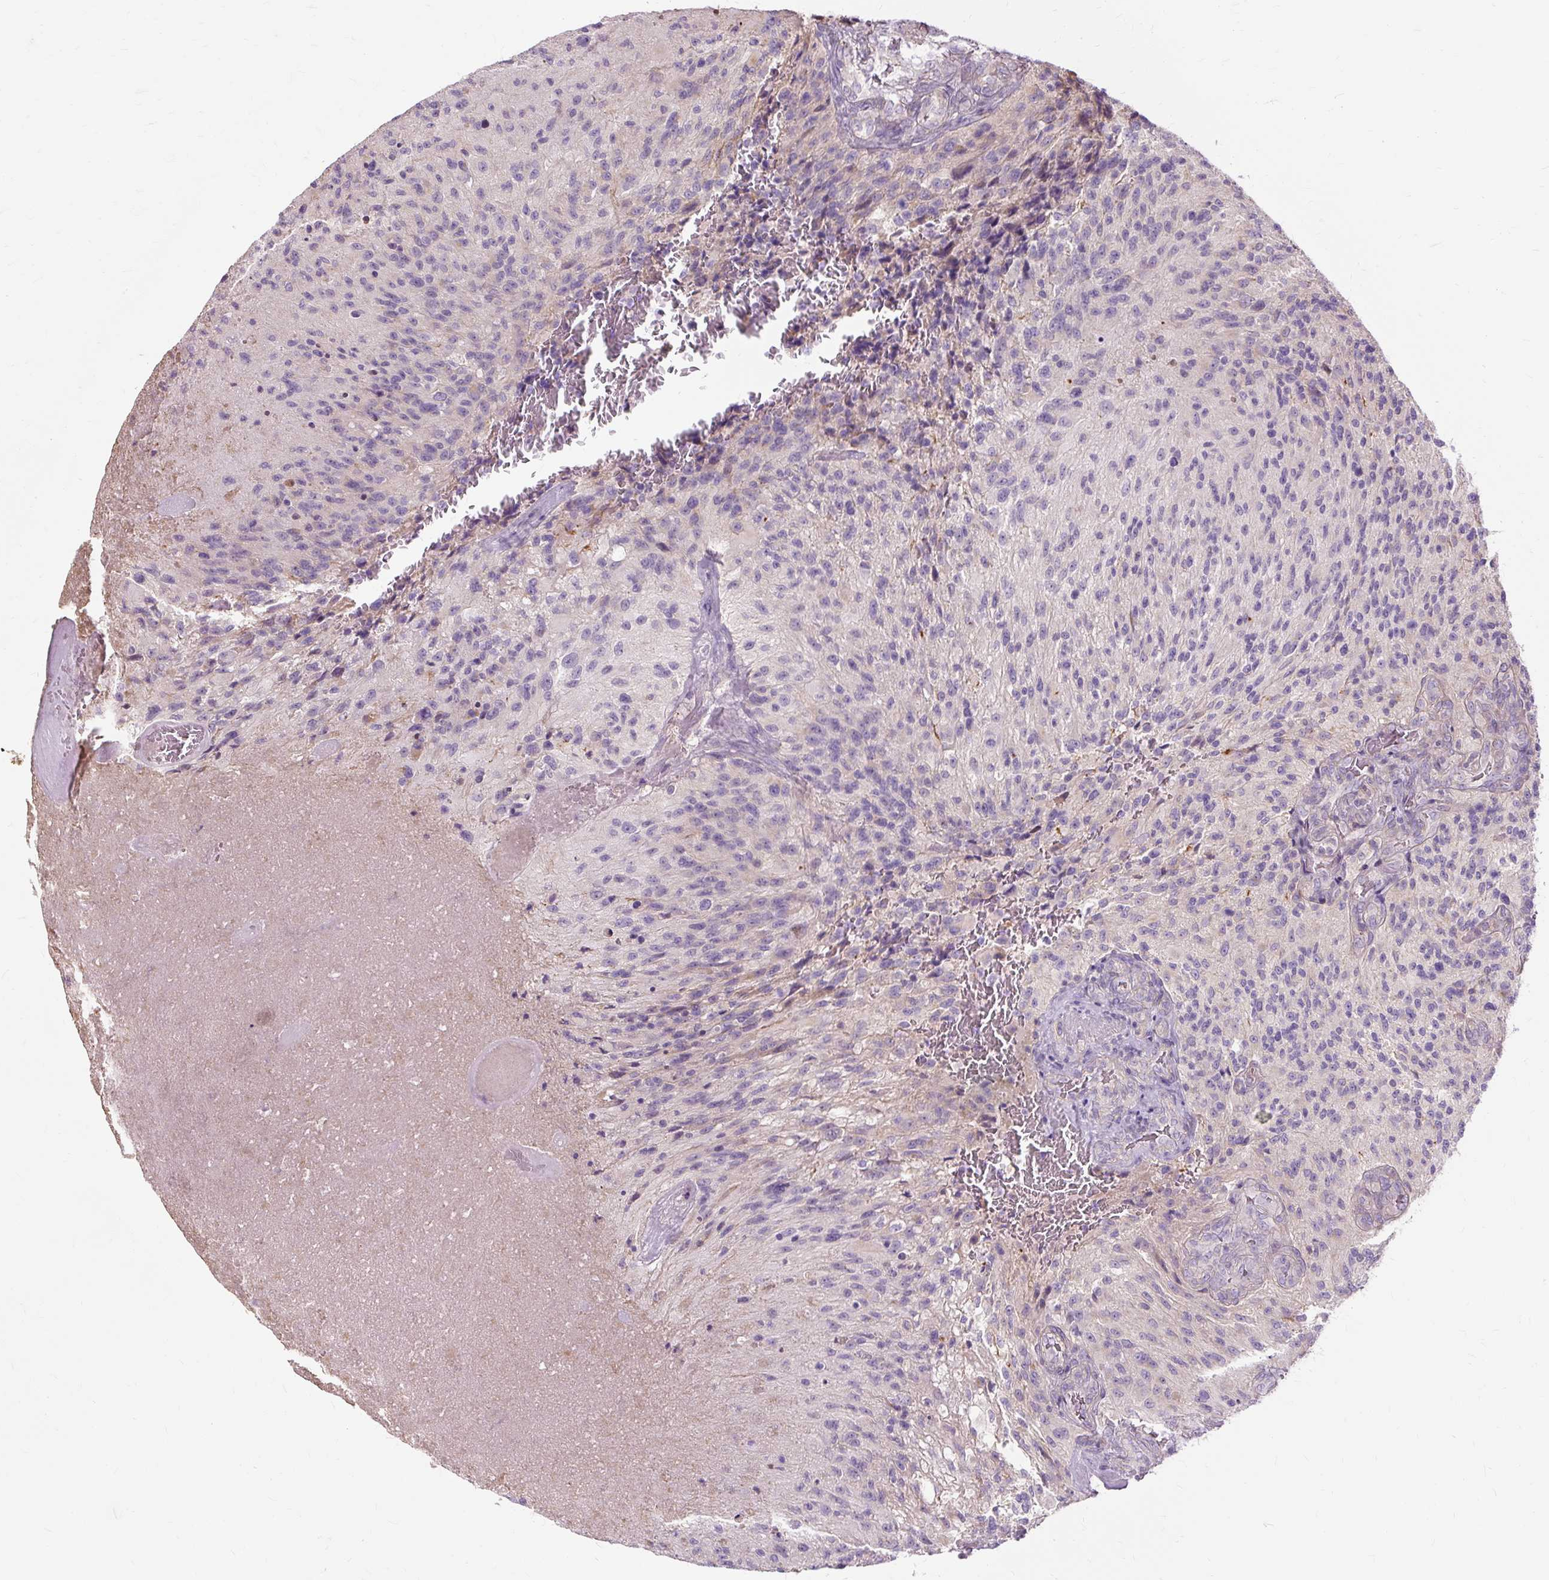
{"staining": {"intensity": "negative", "quantity": "none", "location": "none"}, "tissue": "glioma", "cell_type": "Tumor cells", "image_type": "cancer", "snomed": [{"axis": "morphology", "description": "Normal tissue, NOS"}, {"axis": "morphology", "description": "Glioma, malignant, High grade"}, {"axis": "topography", "description": "Cerebral cortex"}], "caption": "The micrograph demonstrates no staining of tumor cells in malignant high-grade glioma.", "gene": "TSPAN8", "patient": {"sex": "male", "age": 56}}